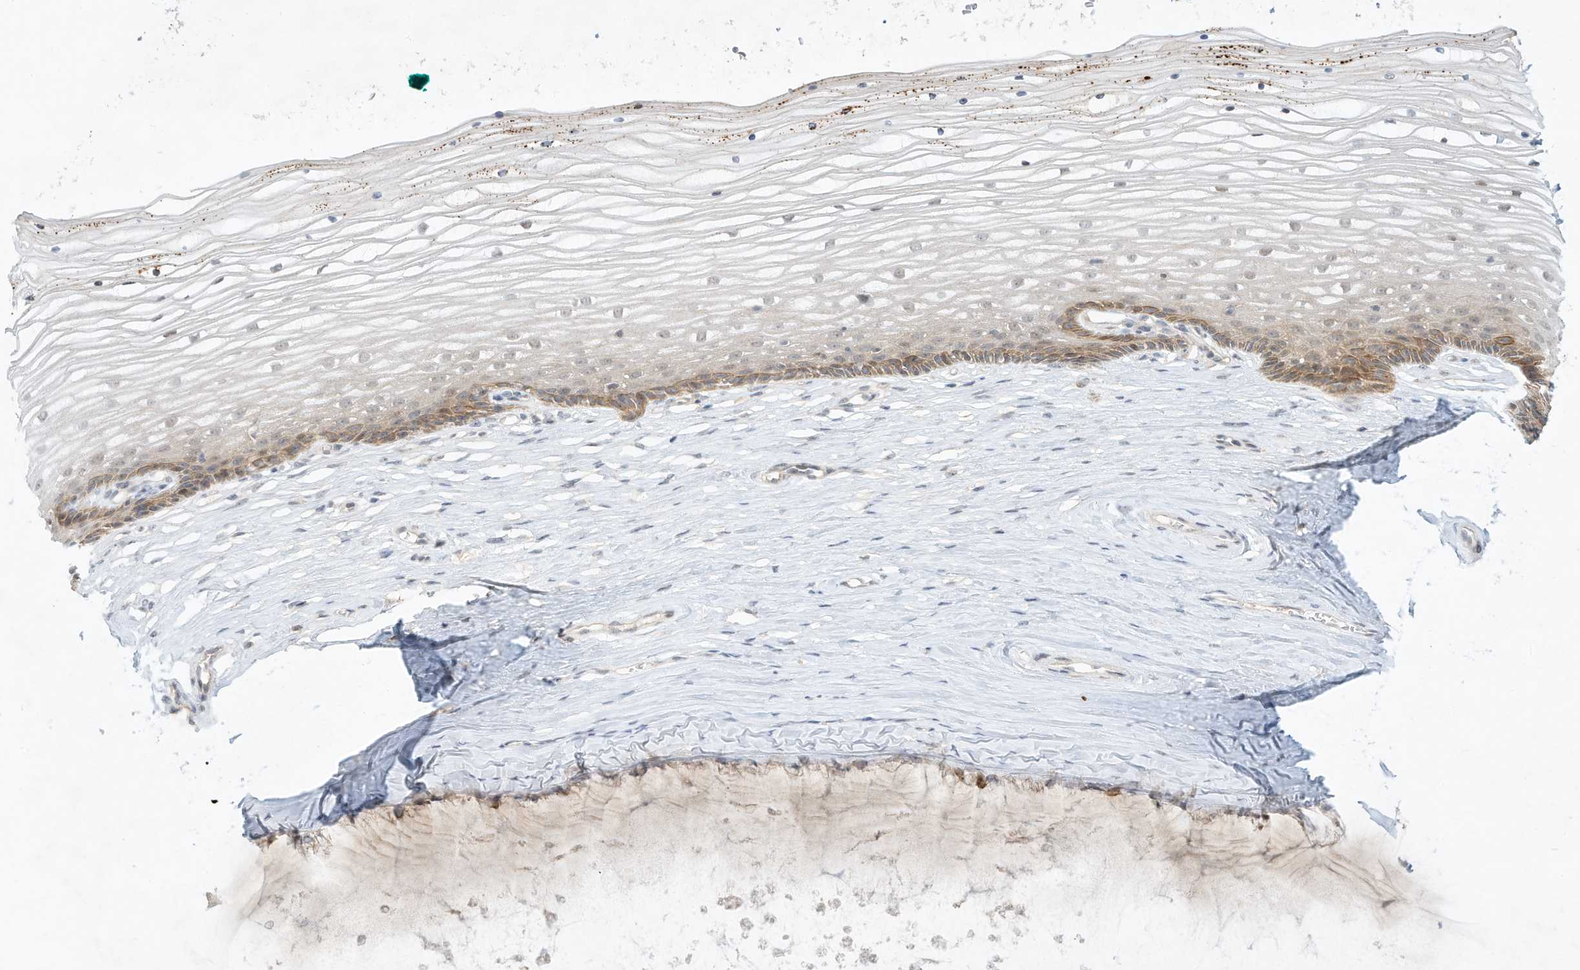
{"staining": {"intensity": "moderate", "quantity": "25%-75%", "location": "cytoplasmic/membranous"}, "tissue": "vagina", "cell_type": "Squamous epithelial cells", "image_type": "normal", "snomed": [{"axis": "morphology", "description": "Normal tissue, NOS"}, {"axis": "topography", "description": "Vagina"}, {"axis": "topography", "description": "Cervix"}], "caption": "Vagina stained for a protein reveals moderate cytoplasmic/membranous positivity in squamous epithelial cells. (brown staining indicates protein expression, while blue staining denotes nuclei).", "gene": "PAK6", "patient": {"sex": "female", "age": 40}}